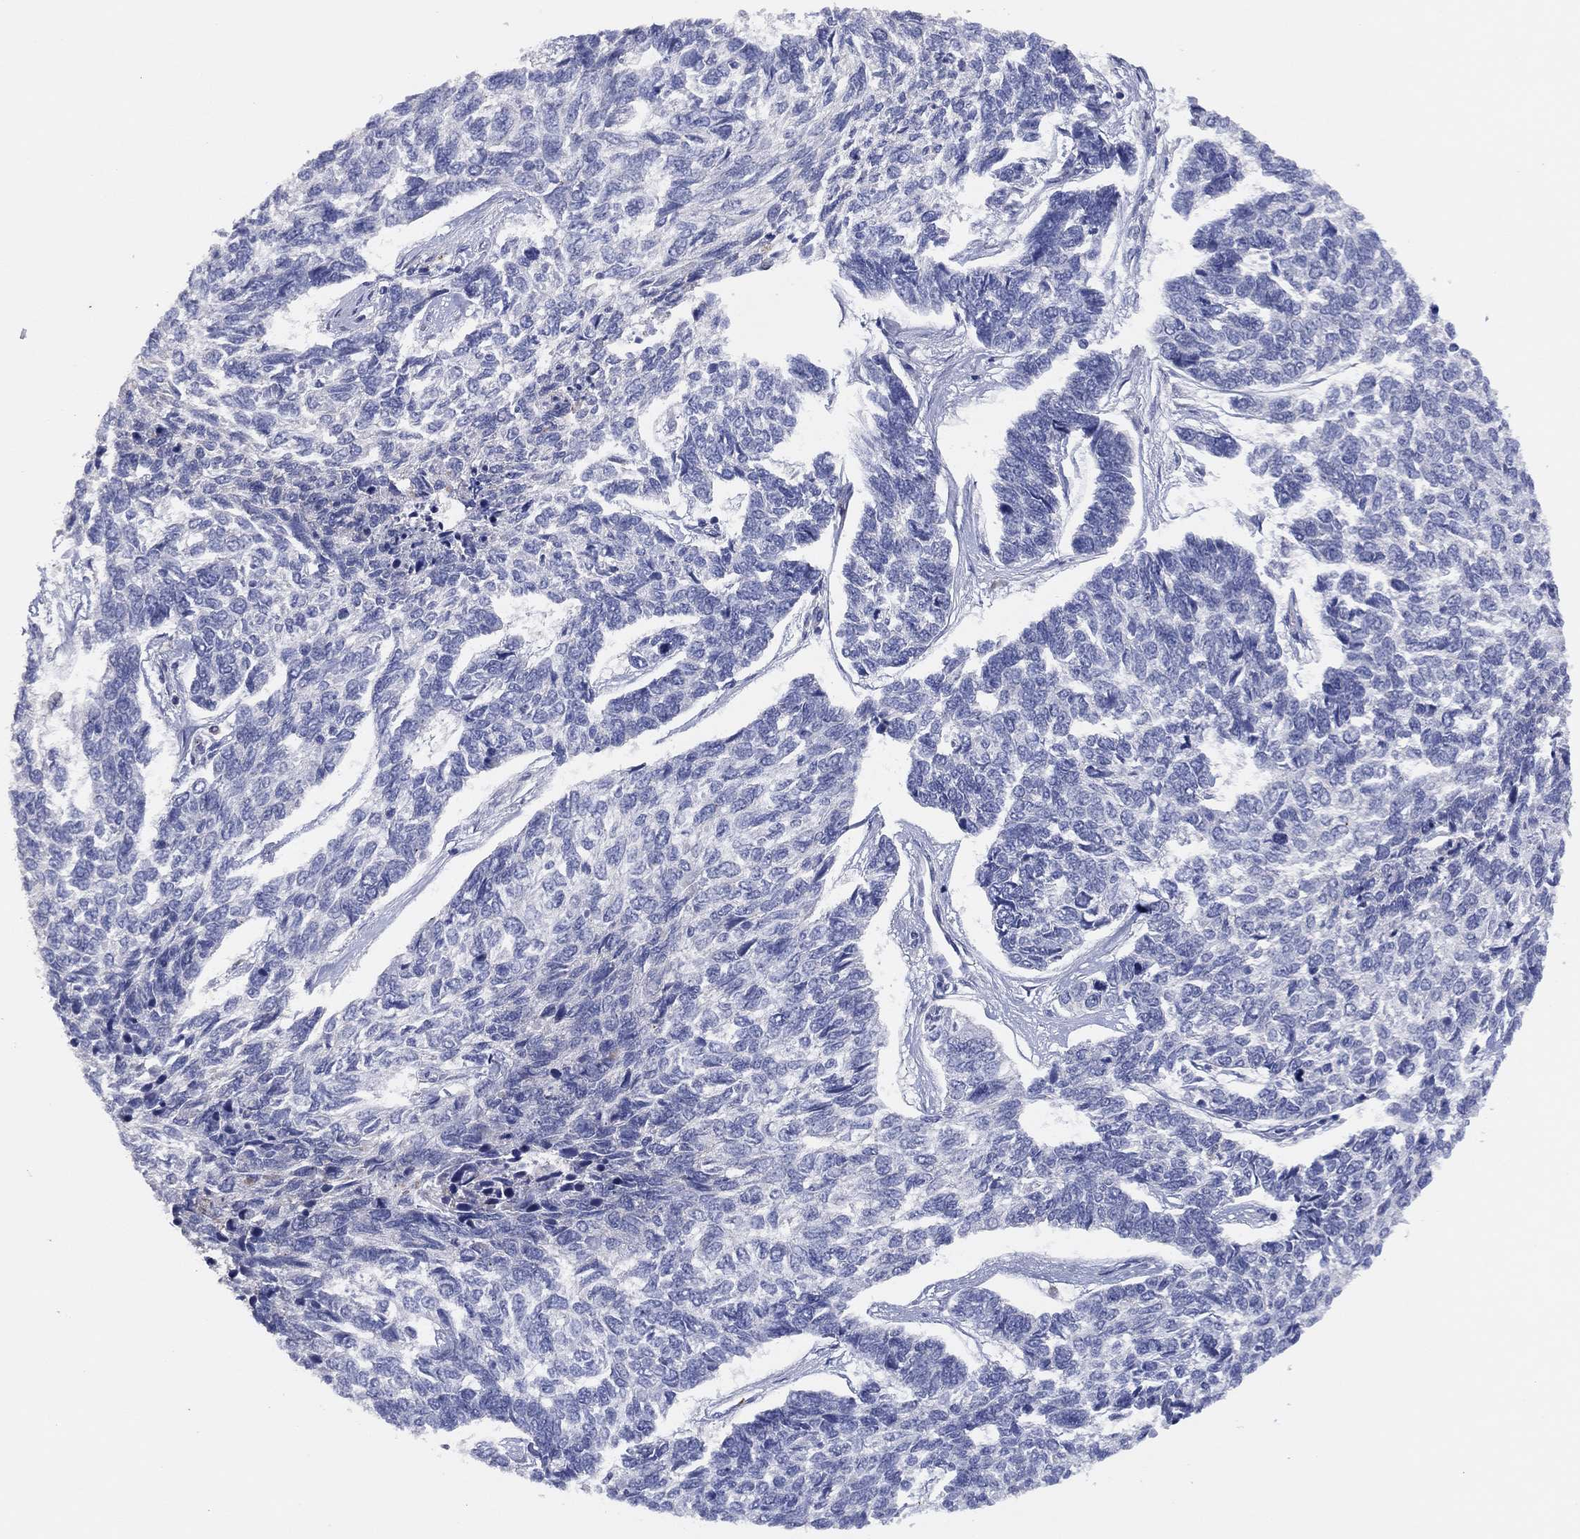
{"staining": {"intensity": "negative", "quantity": "none", "location": "none"}, "tissue": "skin cancer", "cell_type": "Tumor cells", "image_type": "cancer", "snomed": [{"axis": "morphology", "description": "Basal cell carcinoma"}, {"axis": "topography", "description": "Skin"}], "caption": "Protein analysis of basal cell carcinoma (skin) exhibits no significant staining in tumor cells.", "gene": "PLAC8", "patient": {"sex": "female", "age": 65}}